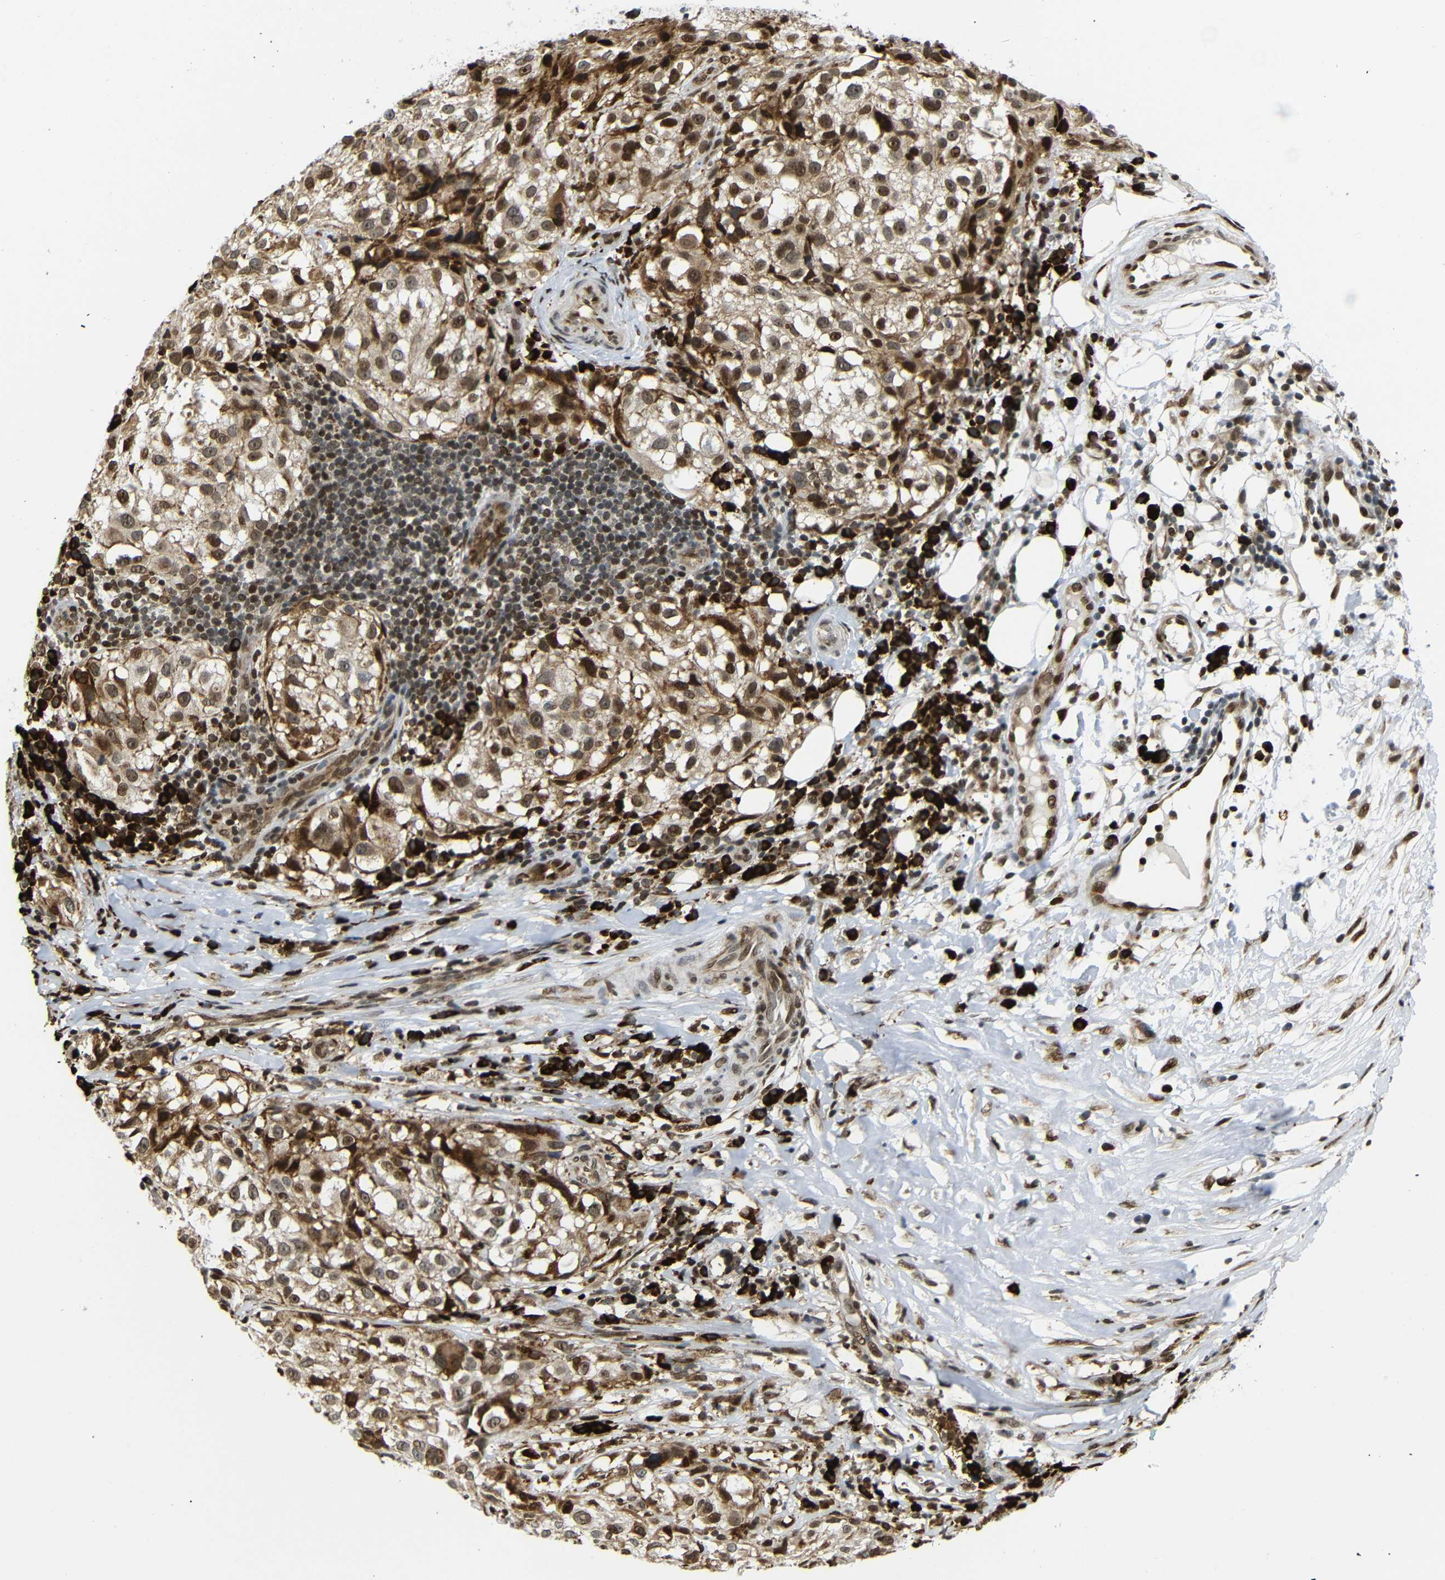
{"staining": {"intensity": "moderate", "quantity": ">75%", "location": "cytoplasmic/membranous,nuclear"}, "tissue": "melanoma", "cell_type": "Tumor cells", "image_type": "cancer", "snomed": [{"axis": "morphology", "description": "Necrosis, NOS"}, {"axis": "morphology", "description": "Malignant melanoma, NOS"}, {"axis": "topography", "description": "Skin"}], "caption": "A medium amount of moderate cytoplasmic/membranous and nuclear positivity is seen in about >75% of tumor cells in malignant melanoma tissue.", "gene": "SPCS2", "patient": {"sex": "female", "age": 87}}